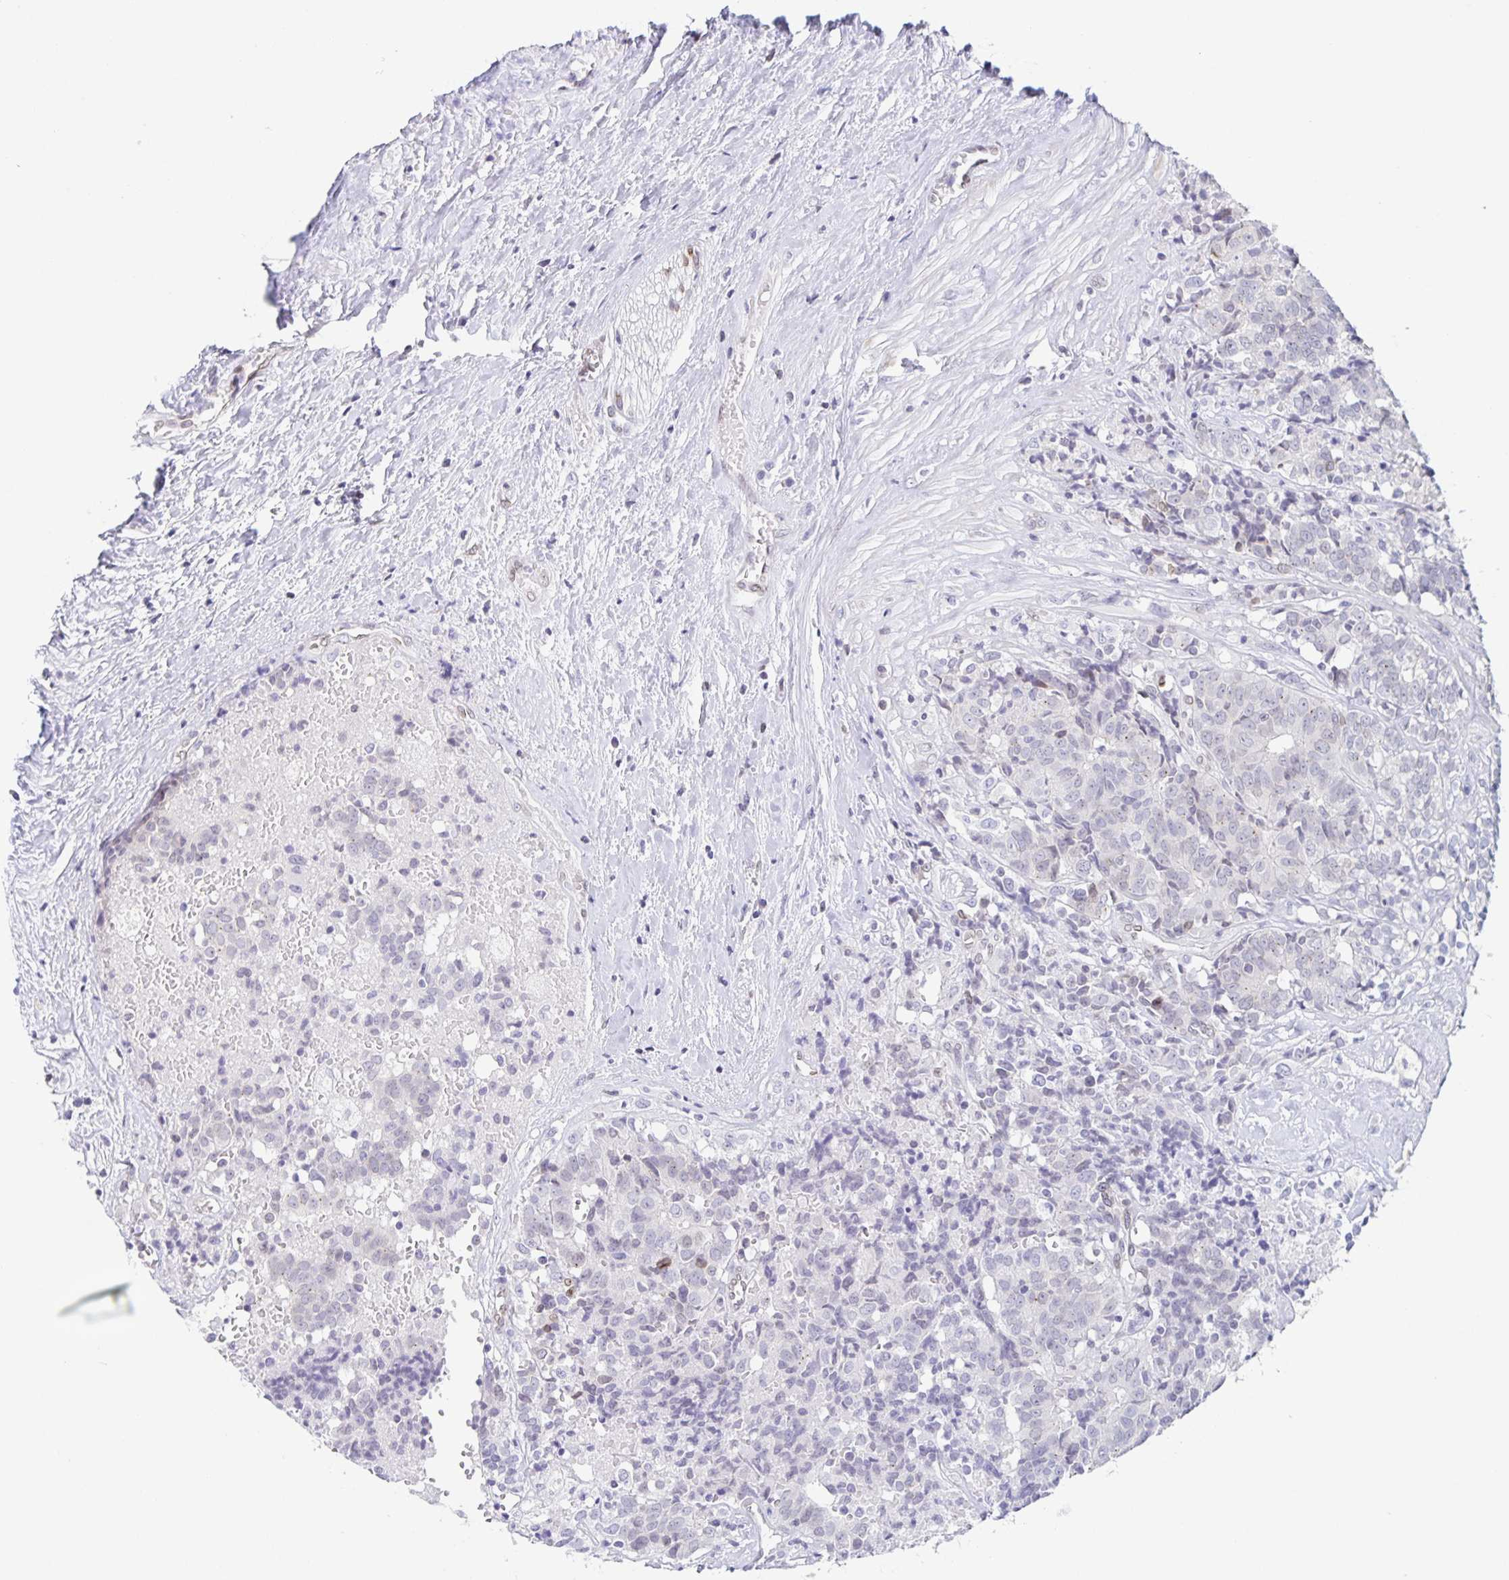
{"staining": {"intensity": "negative", "quantity": "none", "location": "none"}, "tissue": "prostate cancer", "cell_type": "Tumor cells", "image_type": "cancer", "snomed": [{"axis": "morphology", "description": "Adenocarcinoma, High grade"}, {"axis": "topography", "description": "Prostate and seminal vesicle, NOS"}], "caption": "IHC image of neoplastic tissue: human prostate adenocarcinoma (high-grade) stained with DAB (3,3'-diaminobenzidine) displays no significant protein expression in tumor cells.", "gene": "SYNE2", "patient": {"sex": "male", "age": 60}}